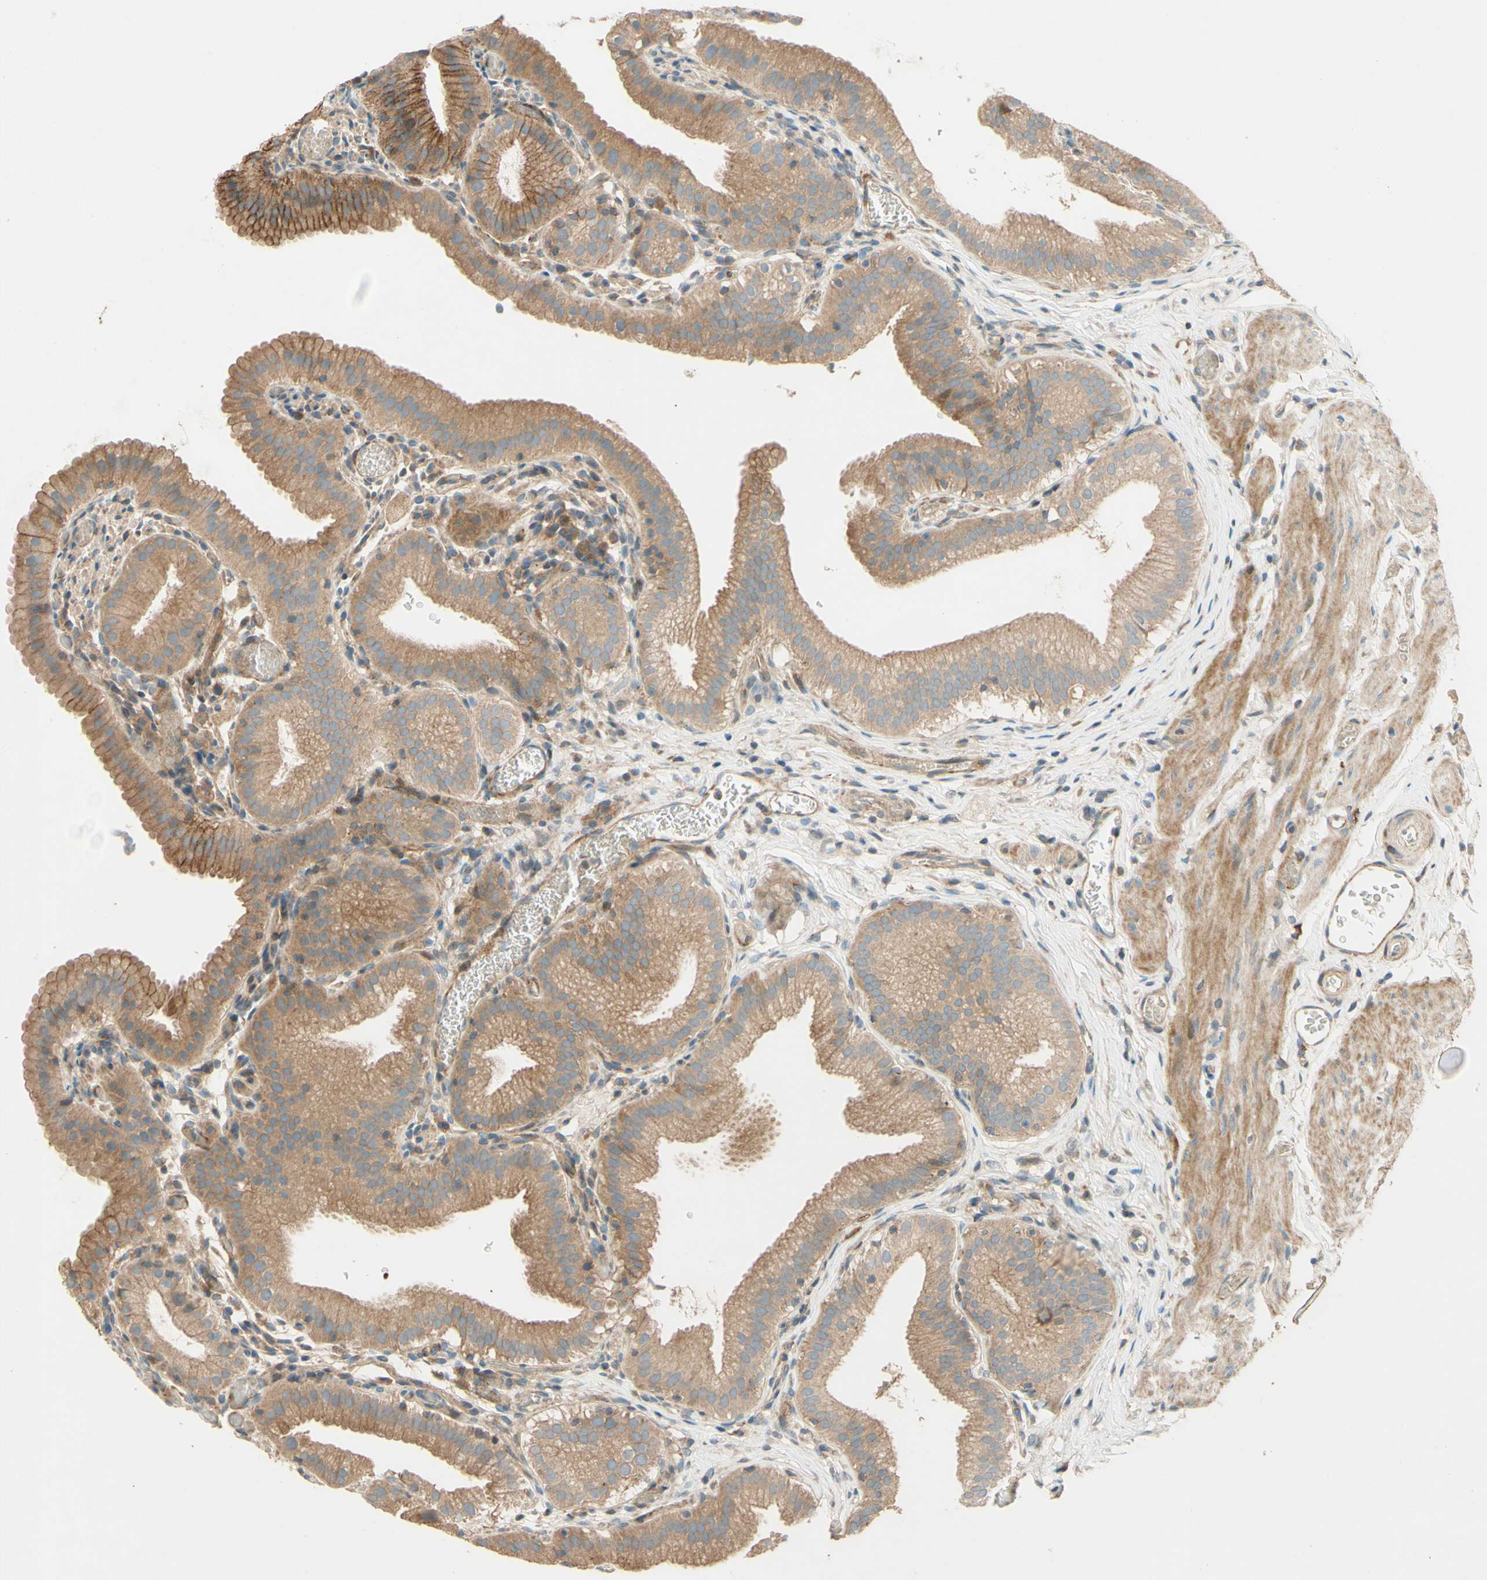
{"staining": {"intensity": "moderate", "quantity": ">75%", "location": "cytoplasmic/membranous"}, "tissue": "gallbladder", "cell_type": "Glandular cells", "image_type": "normal", "snomed": [{"axis": "morphology", "description": "Normal tissue, NOS"}, {"axis": "topography", "description": "Gallbladder"}], "caption": "An image of gallbladder stained for a protein shows moderate cytoplasmic/membranous brown staining in glandular cells. The protein is shown in brown color, while the nuclei are stained blue.", "gene": "ADAM17", "patient": {"sex": "male", "age": 54}}